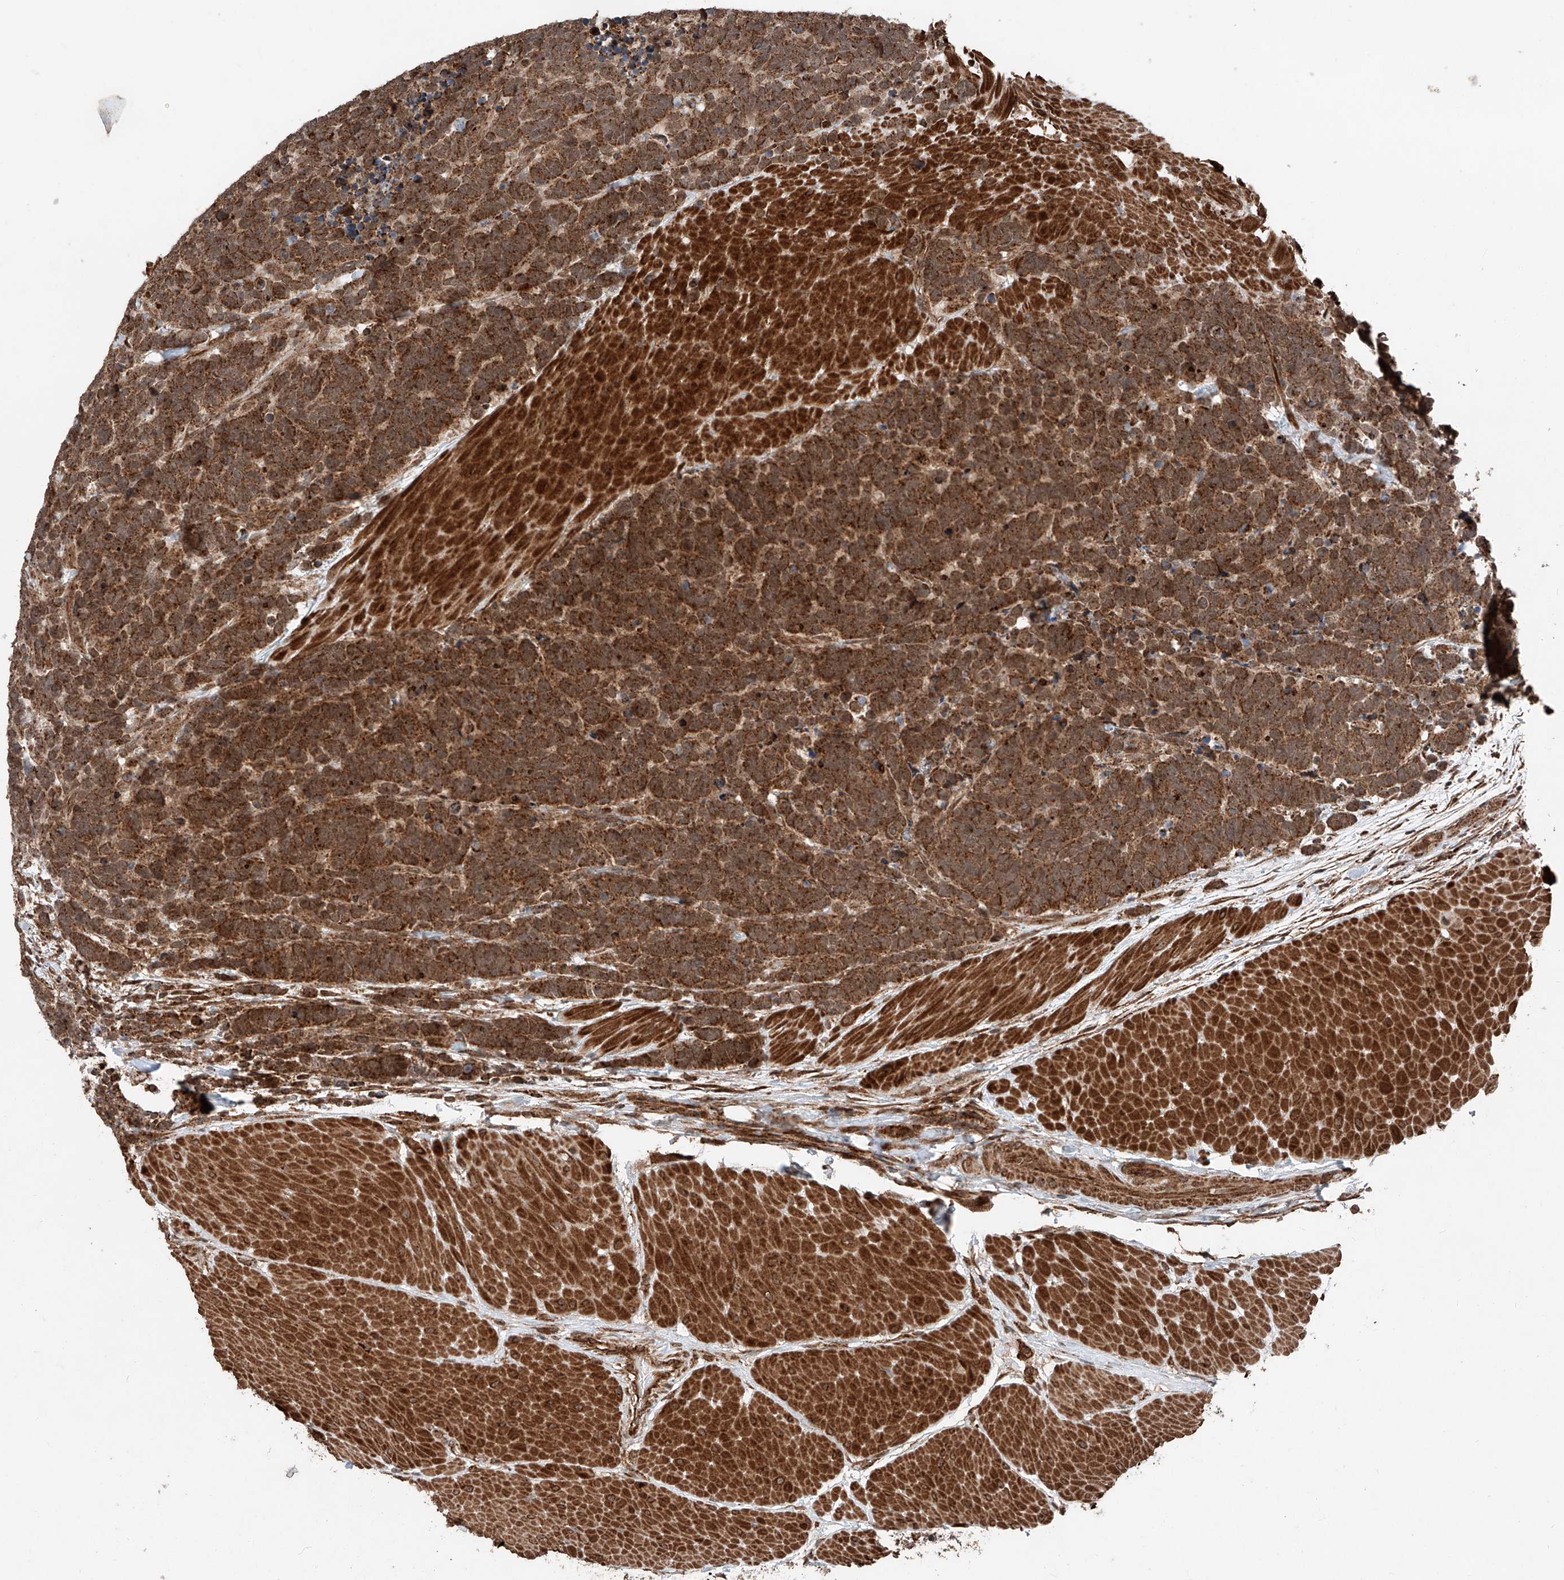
{"staining": {"intensity": "strong", "quantity": ">75%", "location": "cytoplasmic/membranous"}, "tissue": "carcinoid", "cell_type": "Tumor cells", "image_type": "cancer", "snomed": [{"axis": "morphology", "description": "Carcinoma, NOS"}, {"axis": "morphology", "description": "Carcinoid, malignant, NOS"}, {"axis": "topography", "description": "Urinary bladder"}], "caption": "Carcinoid tissue displays strong cytoplasmic/membranous expression in about >75% of tumor cells", "gene": "ZSCAN29", "patient": {"sex": "male", "age": 57}}